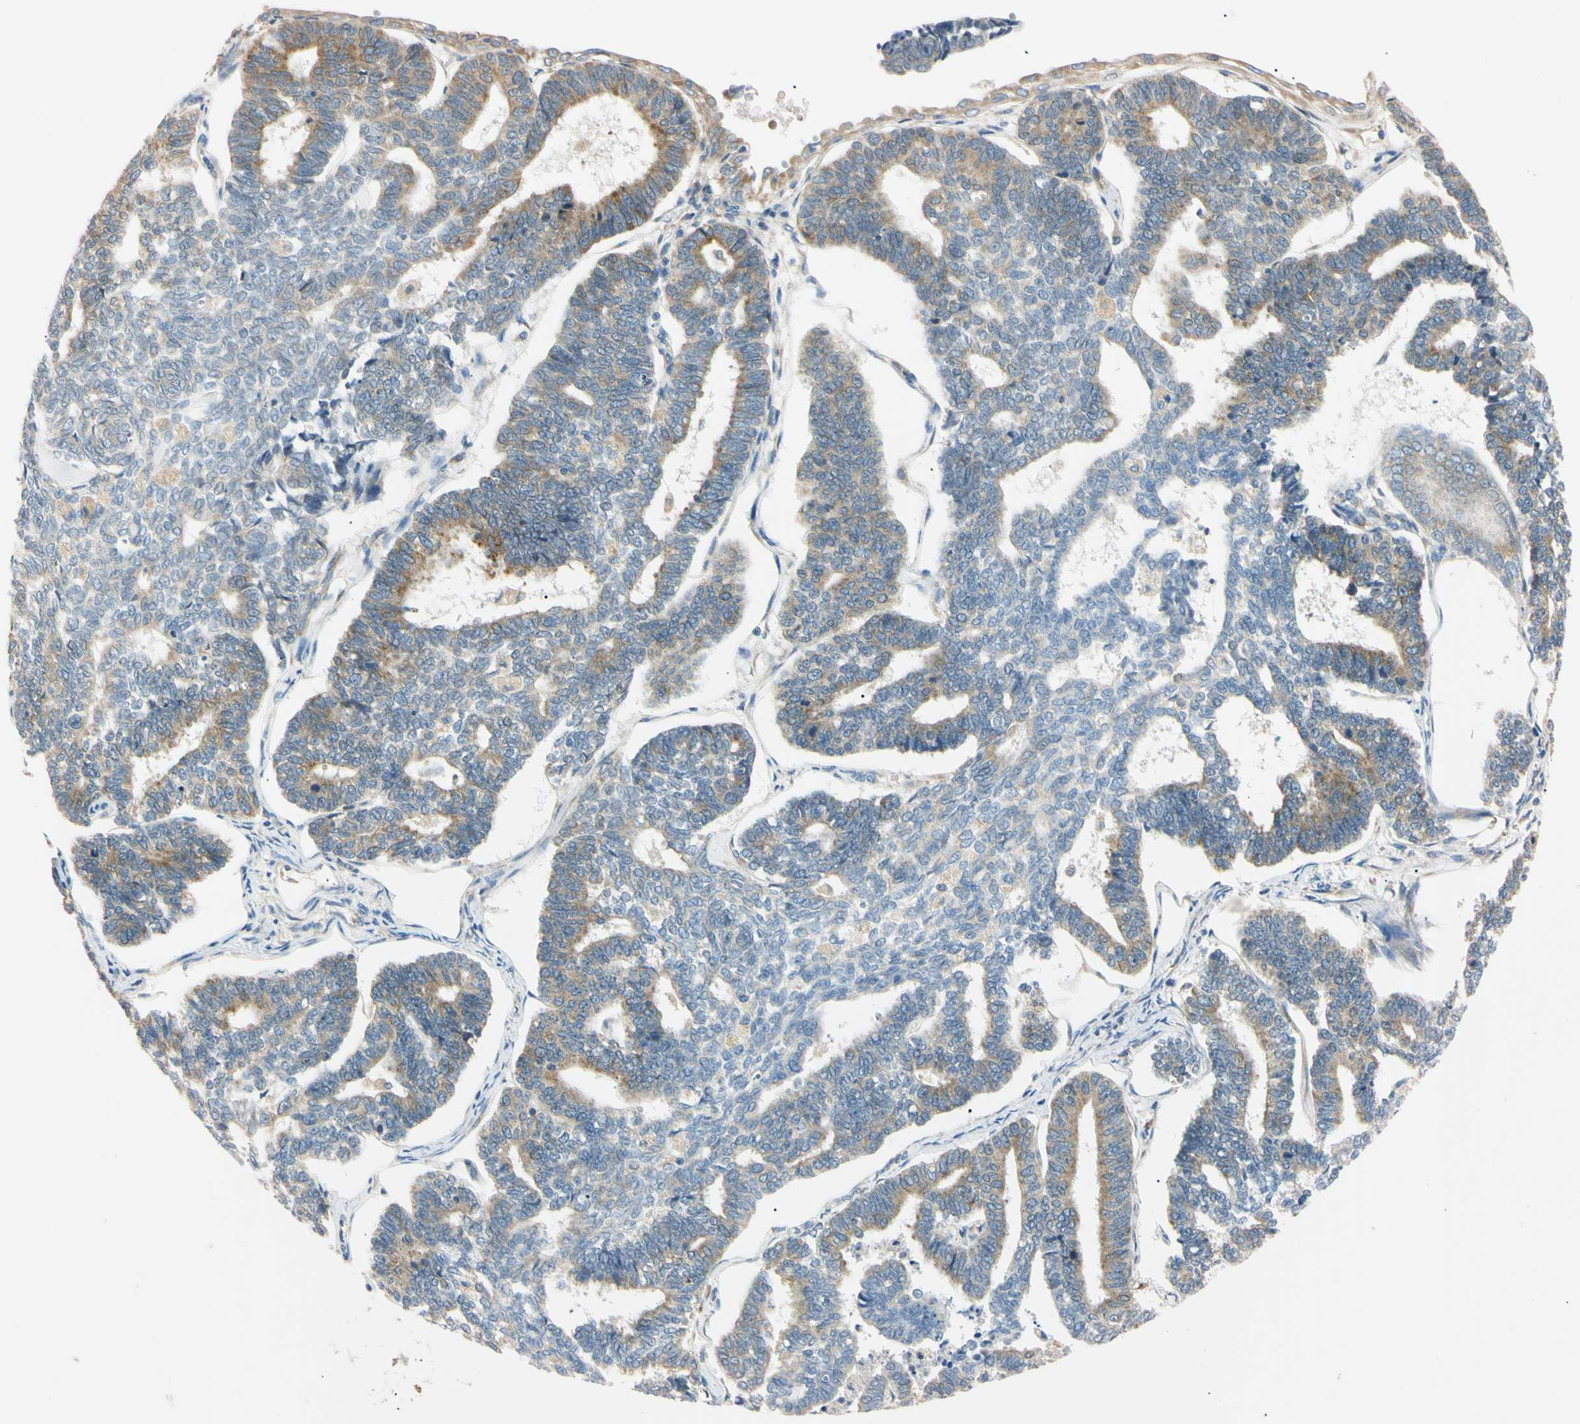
{"staining": {"intensity": "moderate", "quantity": "25%-75%", "location": "cytoplasmic/membranous"}, "tissue": "endometrial cancer", "cell_type": "Tumor cells", "image_type": "cancer", "snomed": [{"axis": "morphology", "description": "Adenocarcinoma, NOS"}, {"axis": "topography", "description": "Endometrium"}], "caption": "Protein positivity by IHC reveals moderate cytoplasmic/membranous positivity in about 25%-75% of tumor cells in endometrial cancer. The staining was performed using DAB (3,3'-diaminobenzidine) to visualize the protein expression in brown, while the nuclei were stained in blue with hematoxylin (Magnification: 20x).", "gene": "DNAJB12", "patient": {"sex": "female", "age": 70}}